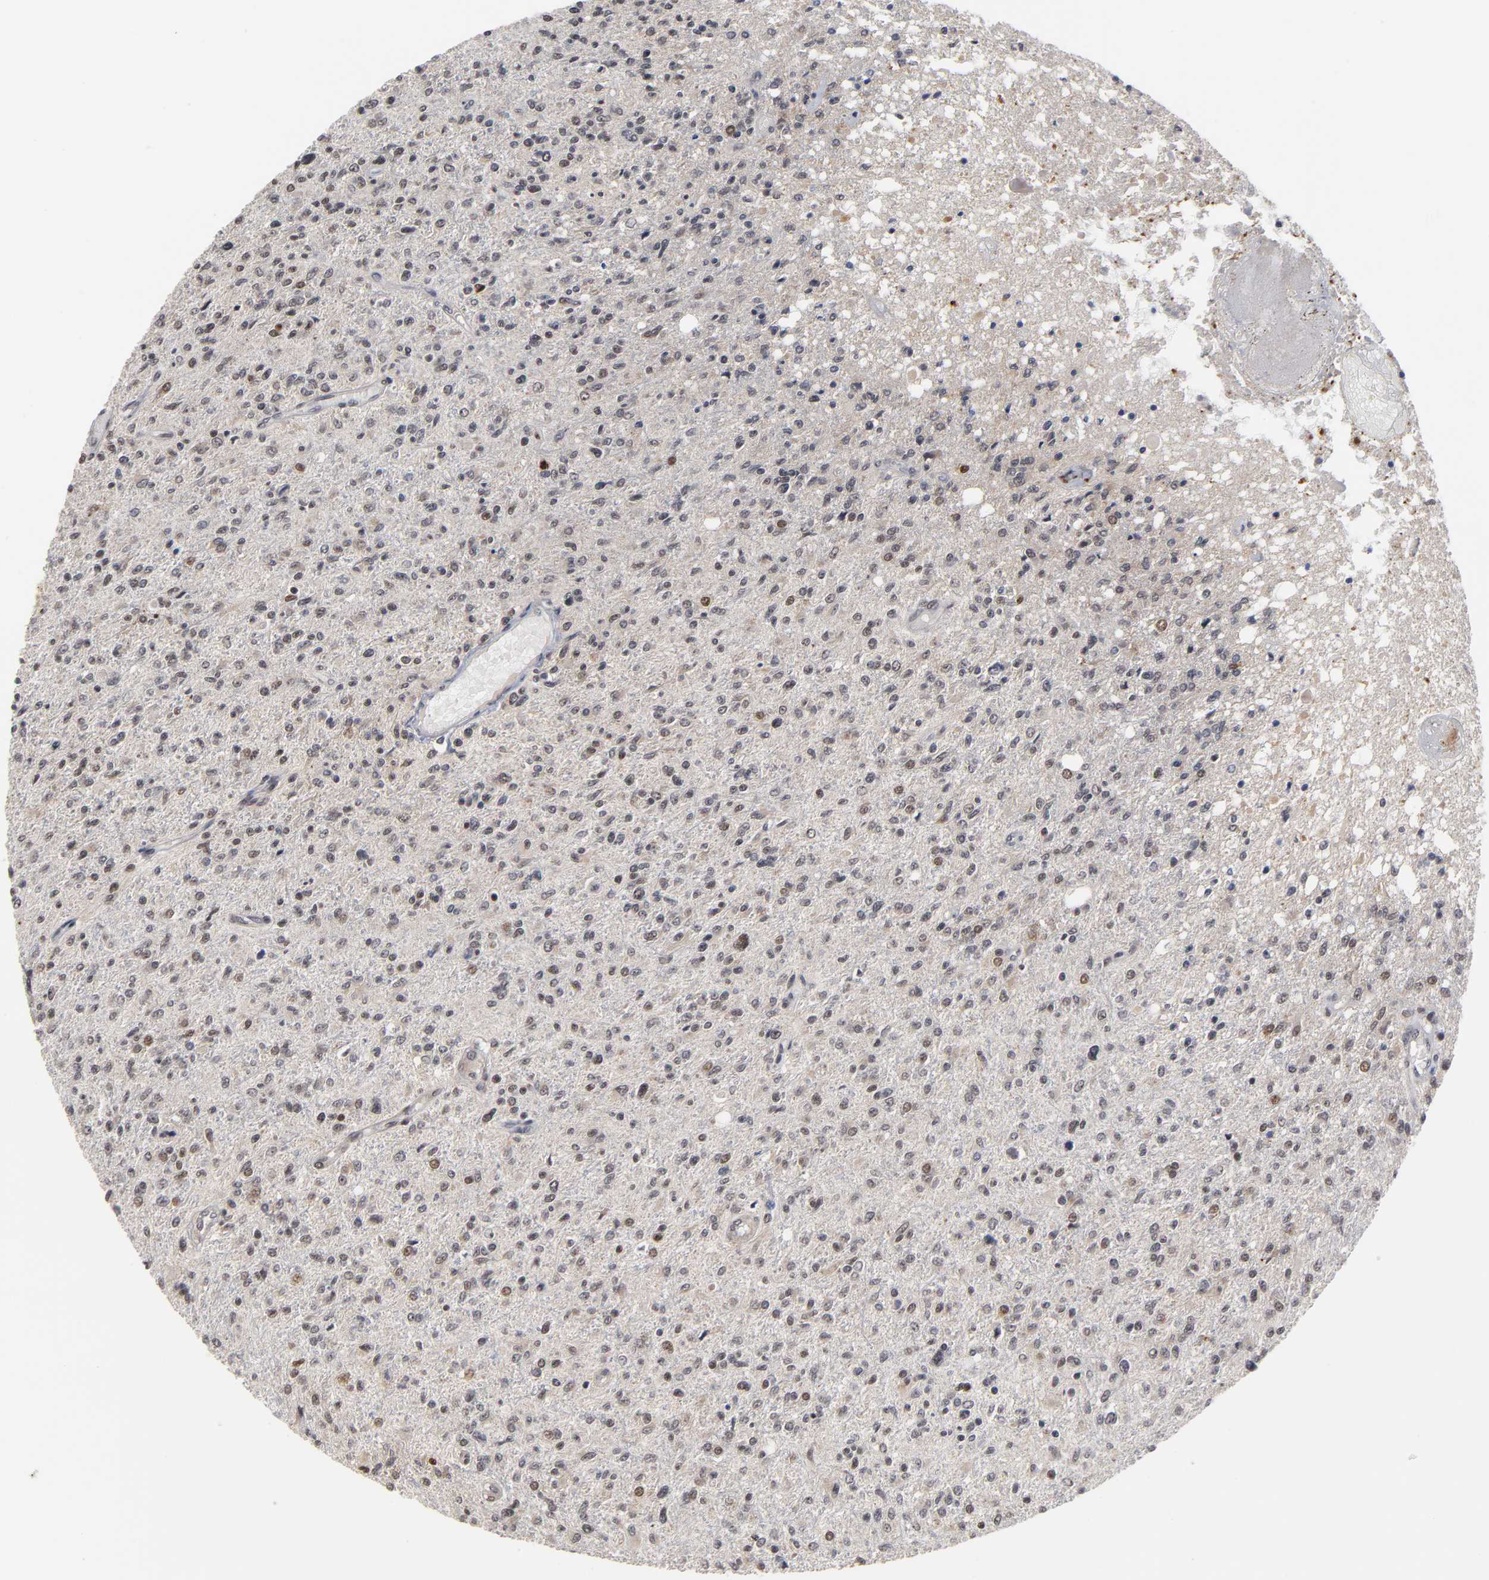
{"staining": {"intensity": "moderate", "quantity": "25%-75%", "location": "nuclear"}, "tissue": "glioma", "cell_type": "Tumor cells", "image_type": "cancer", "snomed": [{"axis": "morphology", "description": "Glioma, malignant, High grade"}, {"axis": "topography", "description": "Cerebral cortex"}], "caption": "This micrograph exhibits glioma stained with IHC to label a protein in brown. The nuclear of tumor cells show moderate positivity for the protein. Nuclei are counter-stained blue.", "gene": "ZNF419", "patient": {"sex": "male", "age": 76}}